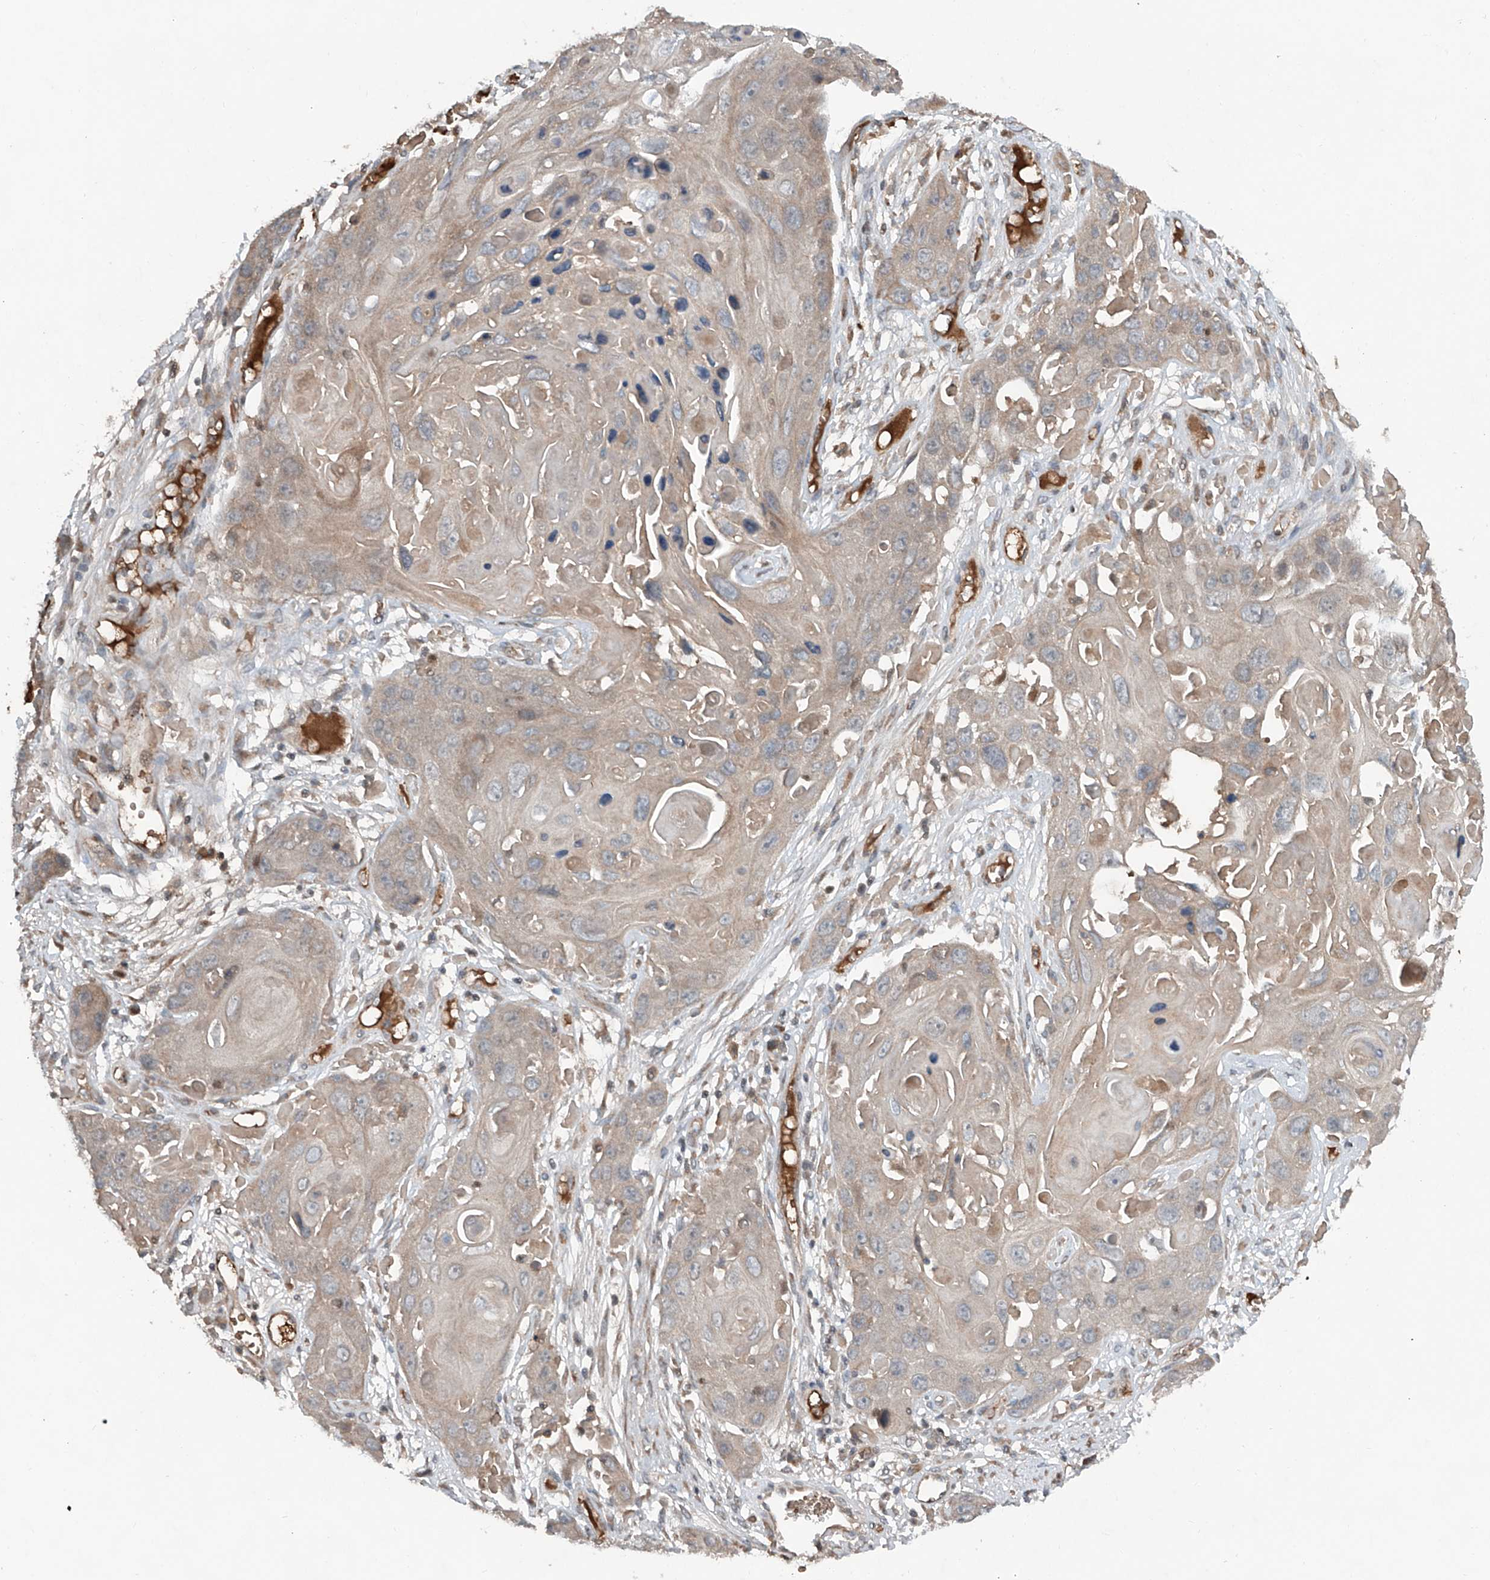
{"staining": {"intensity": "weak", "quantity": ">75%", "location": "cytoplasmic/membranous"}, "tissue": "skin cancer", "cell_type": "Tumor cells", "image_type": "cancer", "snomed": [{"axis": "morphology", "description": "Squamous cell carcinoma, NOS"}, {"axis": "topography", "description": "Skin"}], "caption": "Skin cancer (squamous cell carcinoma) stained with a protein marker displays weak staining in tumor cells.", "gene": "ADAM23", "patient": {"sex": "male", "age": 55}}